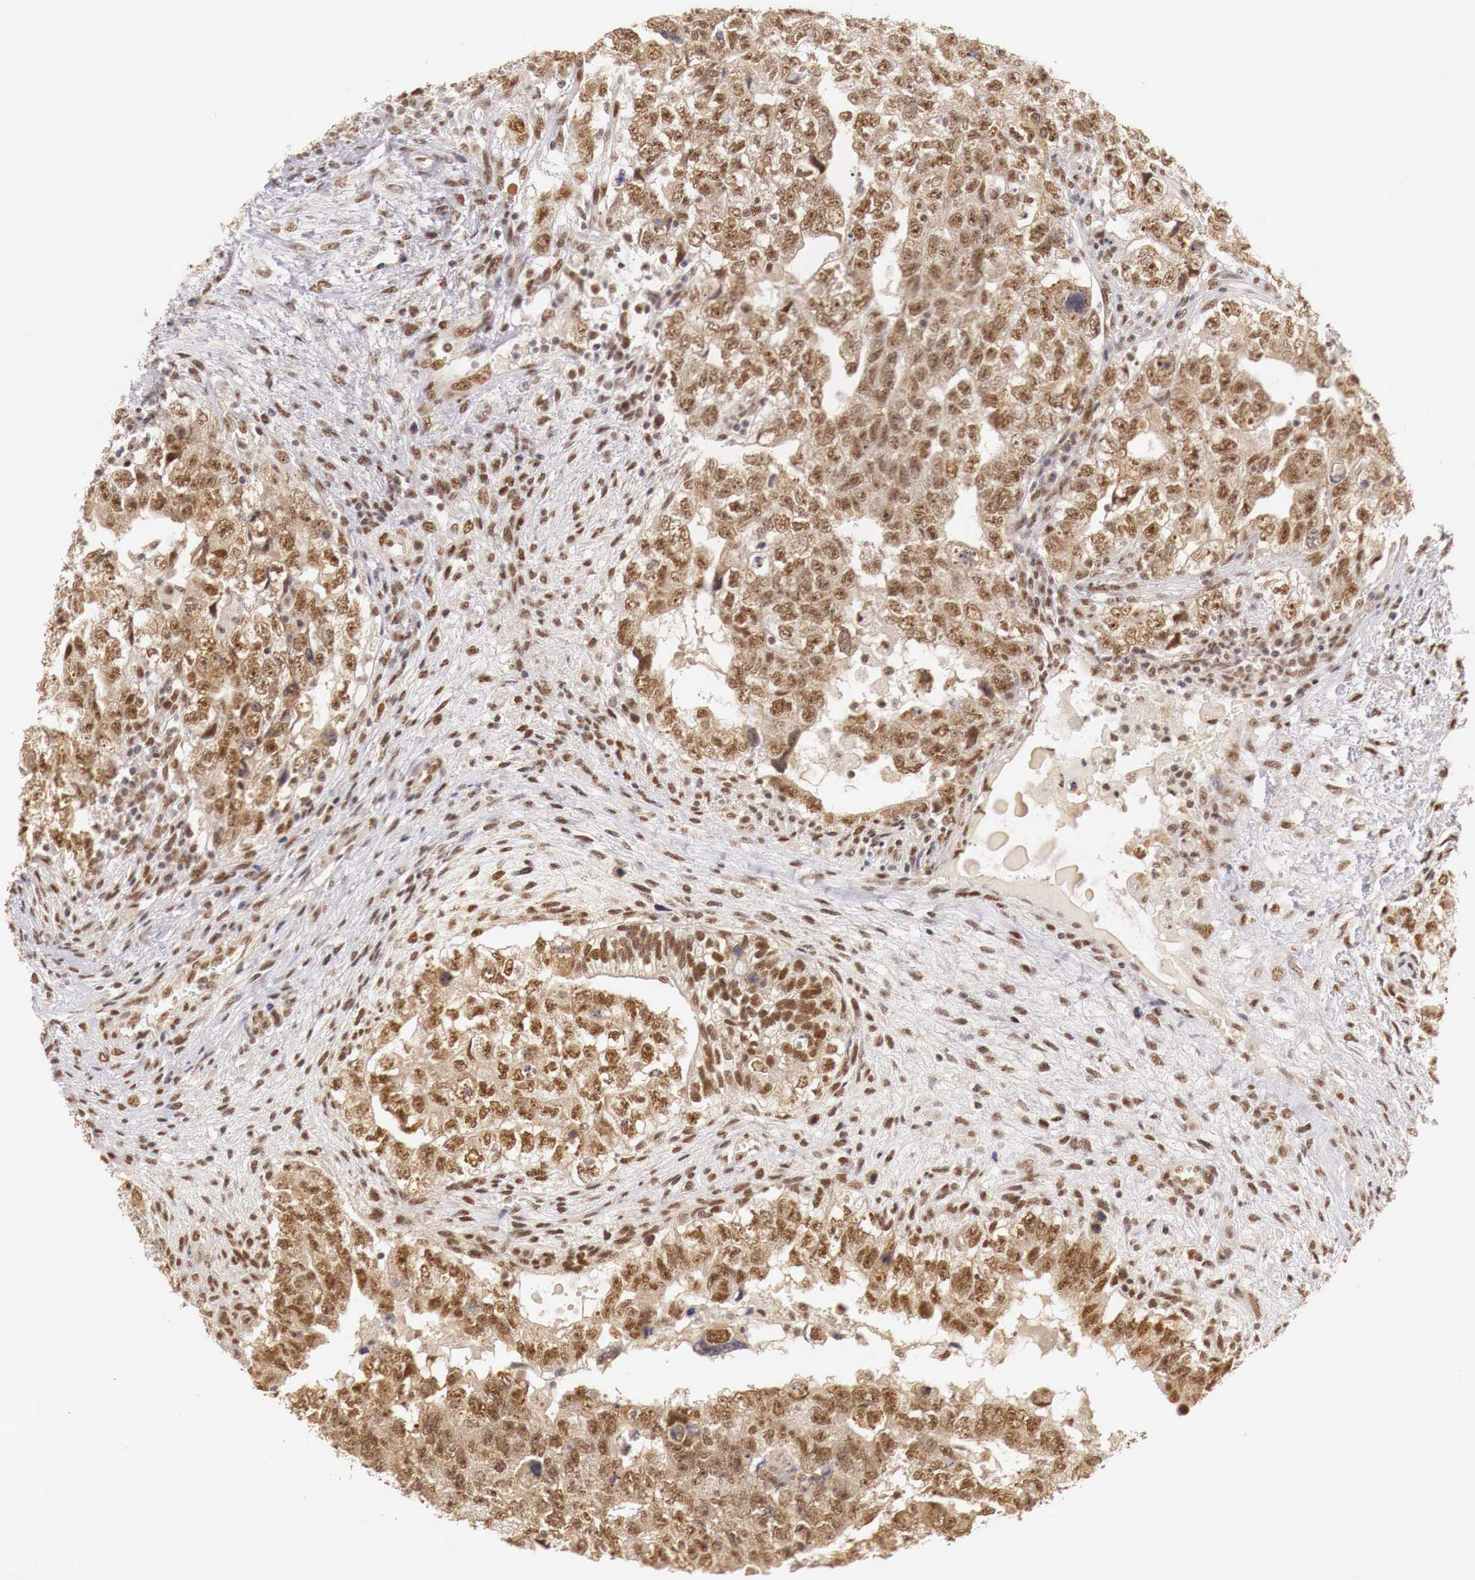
{"staining": {"intensity": "strong", "quantity": ">75%", "location": "cytoplasmic/membranous,nuclear"}, "tissue": "testis cancer", "cell_type": "Tumor cells", "image_type": "cancer", "snomed": [{"axis": "morphology", "description": "Carcinoma, Embryonal, NOS"}, {"axis": "topography", "description": "Testis"}], "caption": "Testis cancer stained with immunohistochemistry reveals strong cytoplasmic/membranous and nuclear expression in about >75% of tumor cells. Nuclei are stained in blue.", "gene": "GPKOW", "patient": {"sex": "male", "age": 36}}